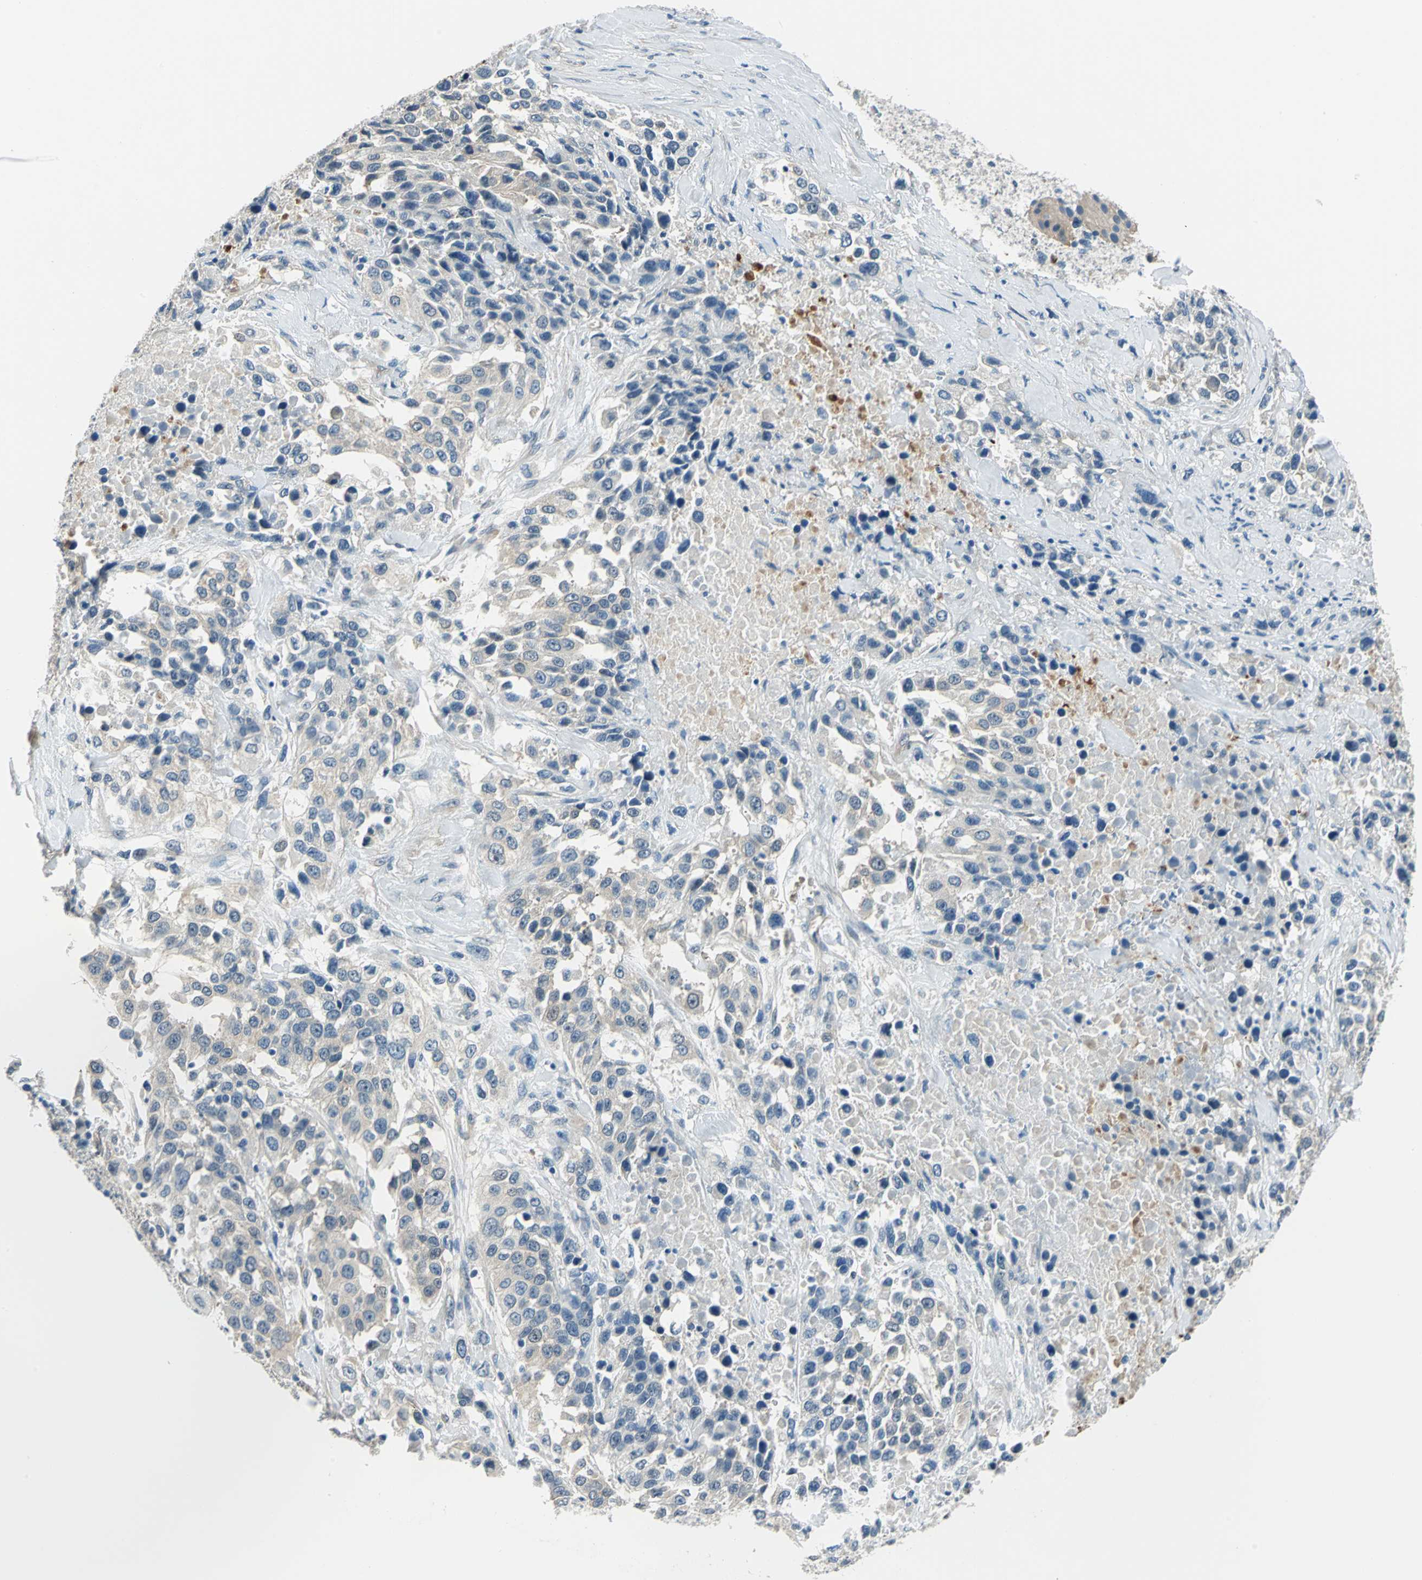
{"staining": {"intensity": "weak", "quantity": "25%-75%", "location": "cytoplasmic/membranous"}, "tissue": "urothelial cancer", "cell_type": "Tumor cells", "image_type": "cancer", "snomed": [{"axis": "morphology", "description": "Urothelial carcinoma, High grade"}, {"axis": "topography", "description": "Urinary bladder"}], "caption": "Human urothelial cancer stained with a brown dye demonstrates weak cytoplasmic/membranous positive expression in approximately 25%-75% of tumor cells.", "gene": "CDC42EP1", "patient": {"sex": "female", "age": 80}}